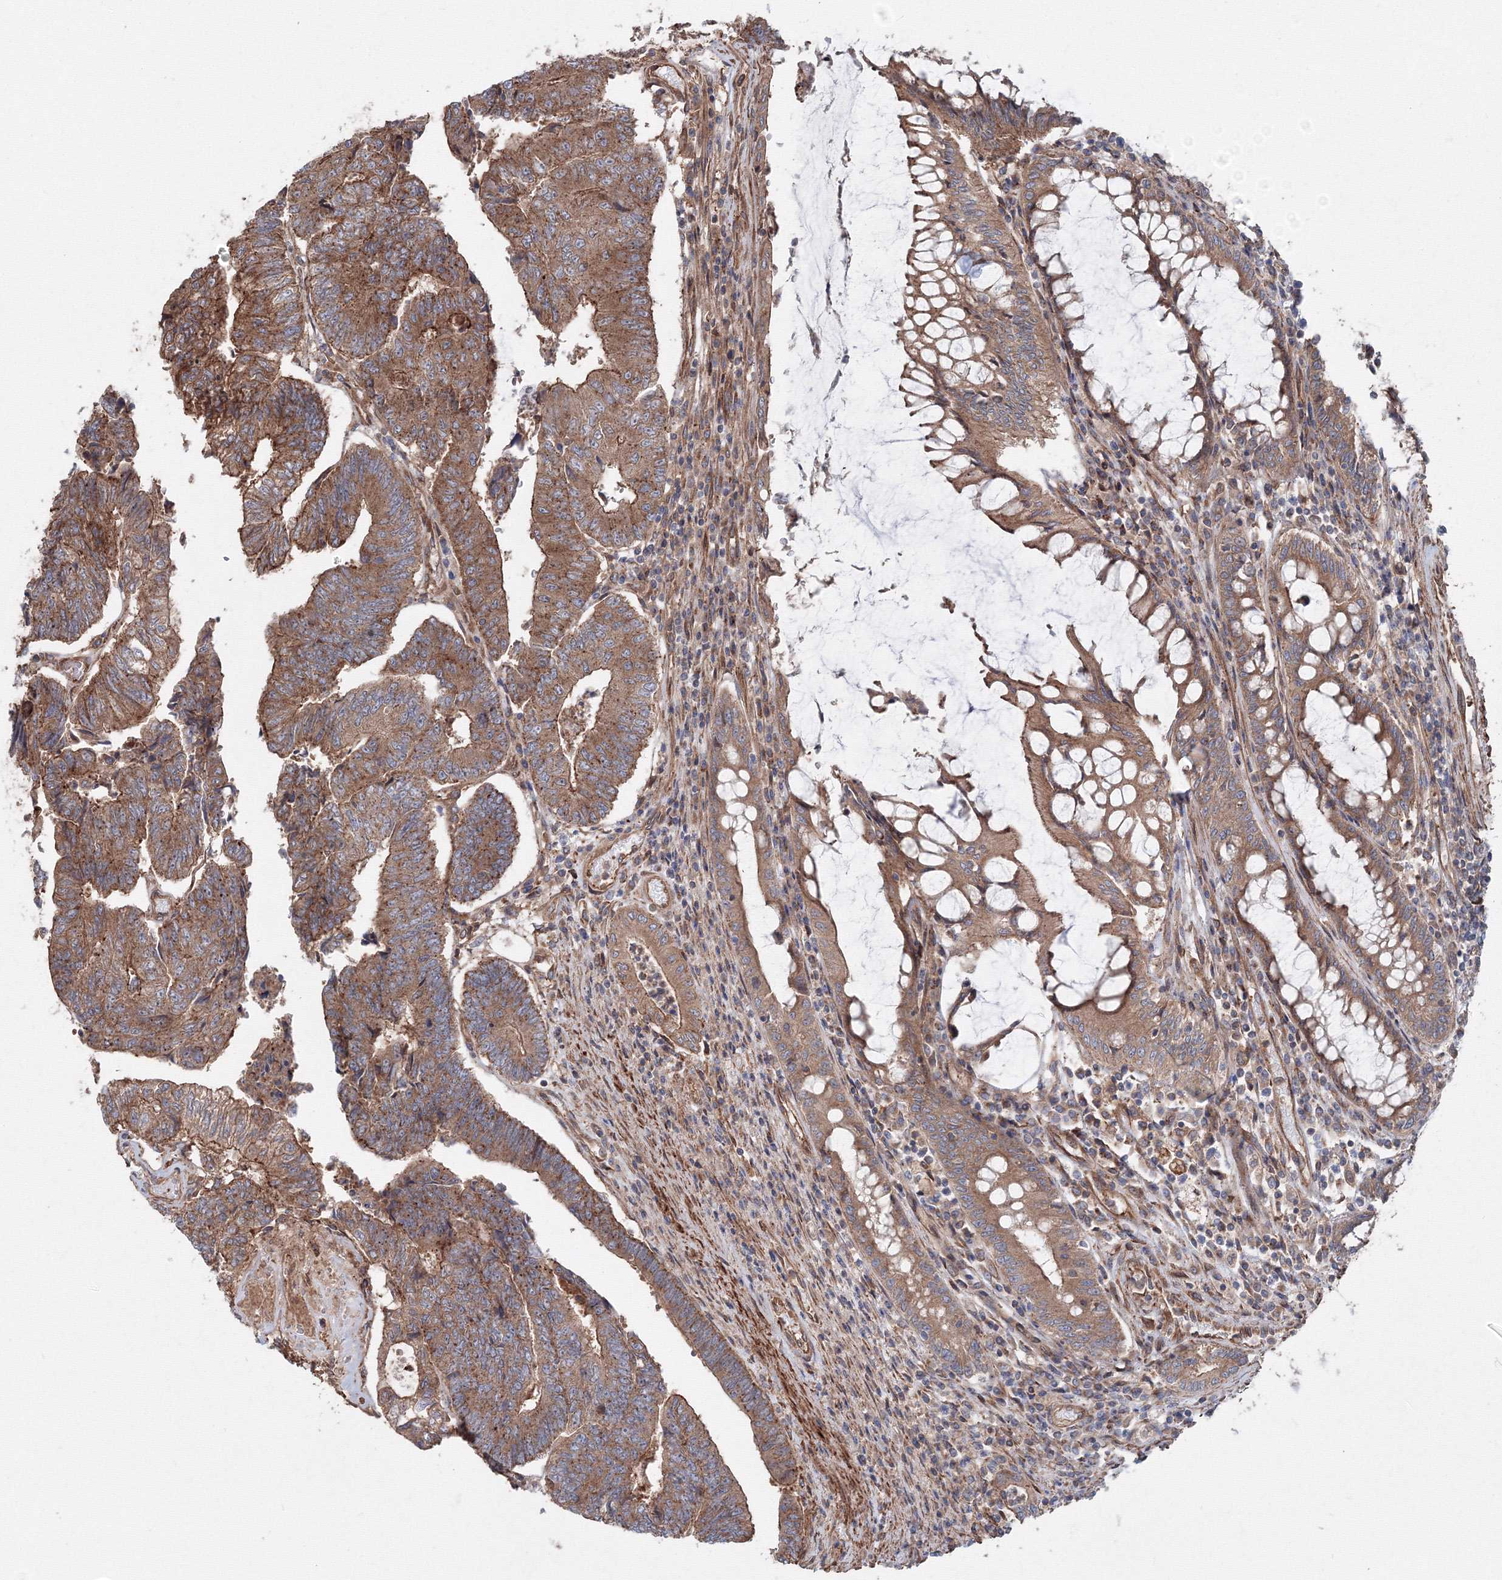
{"staining": {"intensity": "moderate", "quantity": ">75%", "location": "cytoplasmic/membranous"}, "tissue": "colorectal cancer", "cell_type": "Tumor cells", "image_type": "cancer", "snomed": [{"axis": "morphology", "description": "Adenocarcinoma, NOS"}, {"axis": "topography", "description": "Colon"}], "caption": "Adenocarcinoma (colorectal) was stained to show a protein in brown. There is medium levels of moderate cytoplasmic/membranous staining in approximately >75% of tumor cells. (DAB (3,3'-diaminobenzidine) = brown stain, brightfield microscopy at high magnification).", "gene": "EXOC1", "patient": {"sex": "female", "age": 67}}